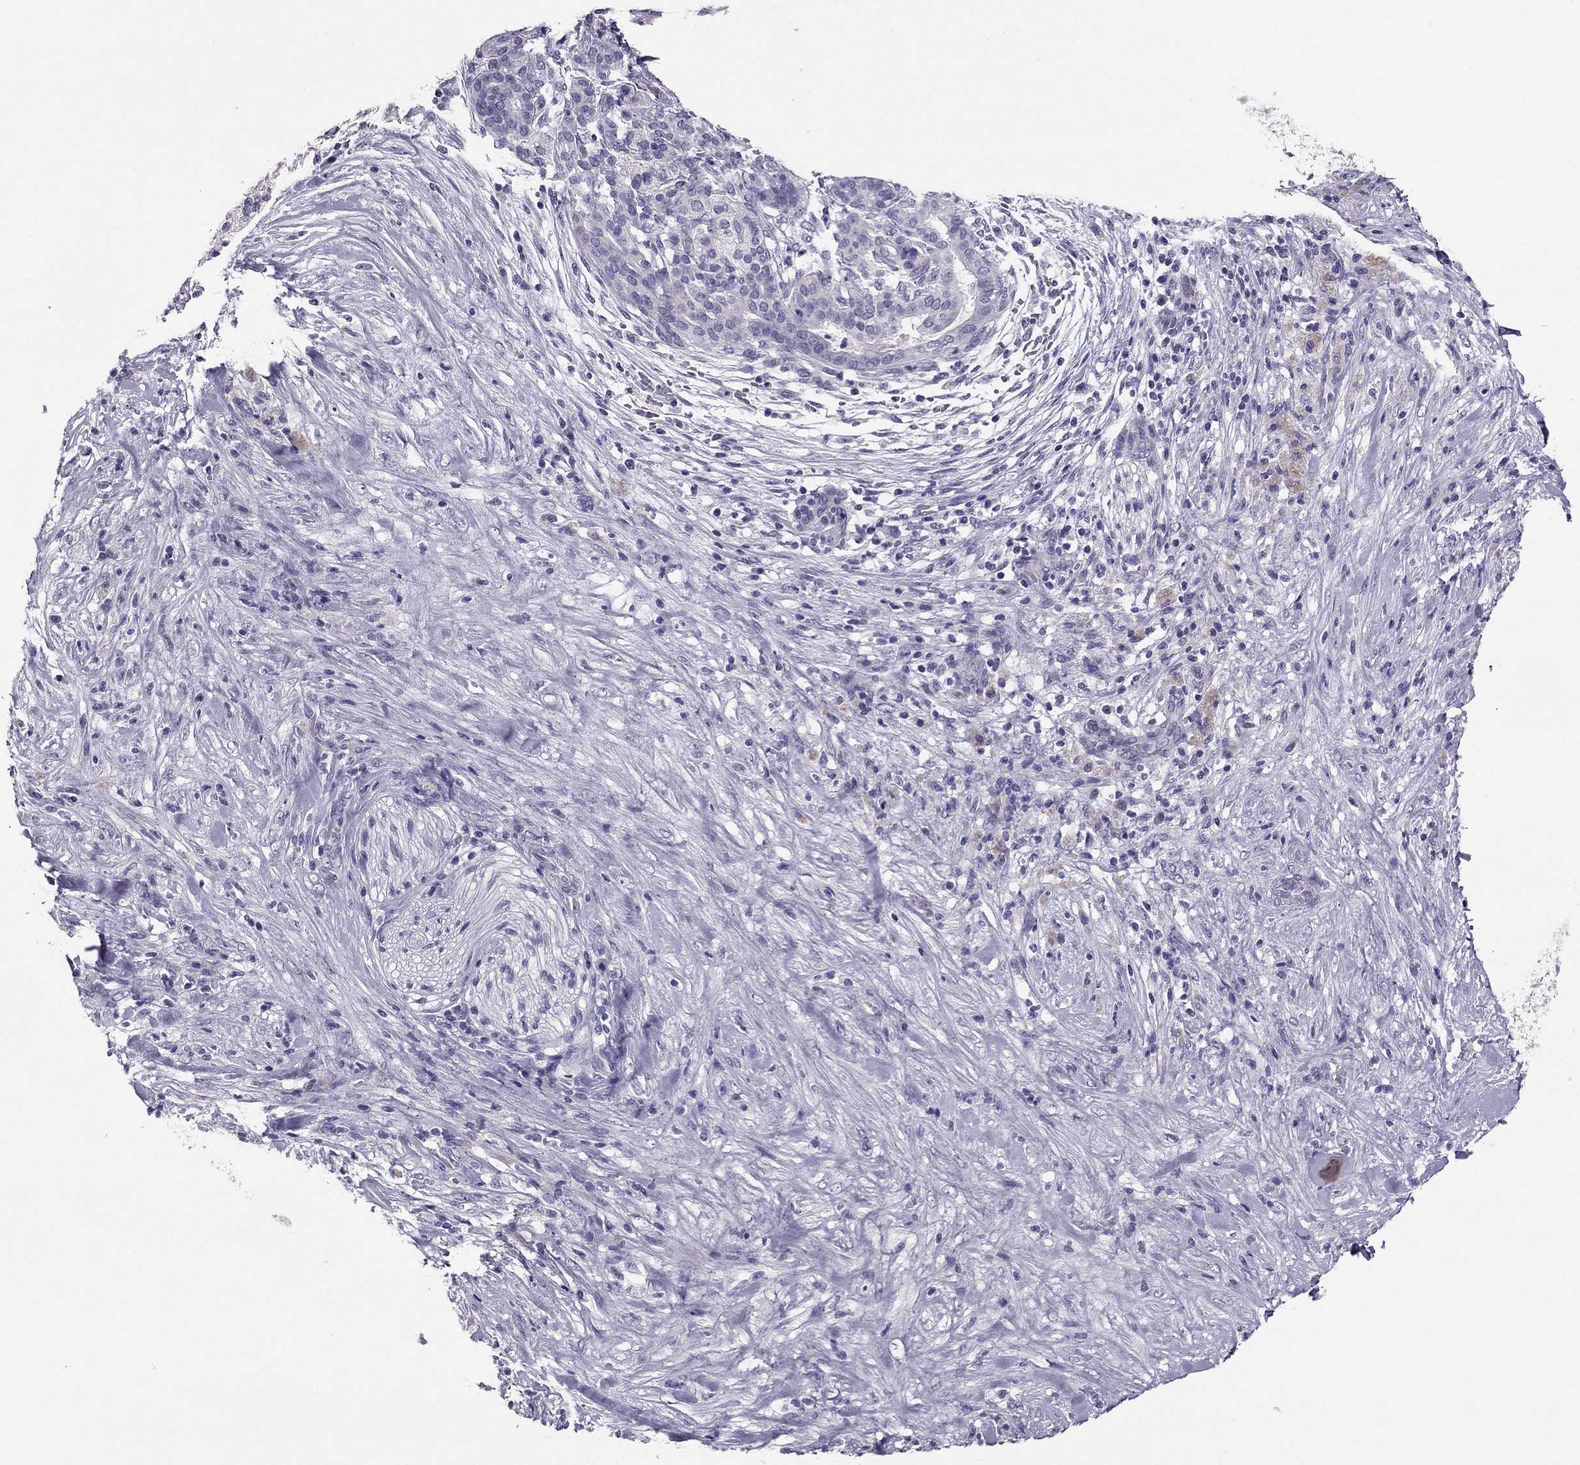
{"staining": {"intensity": "negative", "quantity": "none", "location": "none"}, "tissue": "pancreatic cancer", "cell_type": "Tumor cells", "image_type": "cancer", "snomed": [{"axis": "morphology", "description": "Adenocarcinoma, NOS"}, {"axis": "topography", "description": "Pancreas"}], "caption": "Immunohistochemistry histopathology image of neoplastic tissue: pancreatic adenocarcinoma stained with DAB (3,3'-diaminobenzidine) exhibits no significant protein positivity in tumor cells.", "gene": "RHO", "patient": {"sex": "male", "age": 44}}